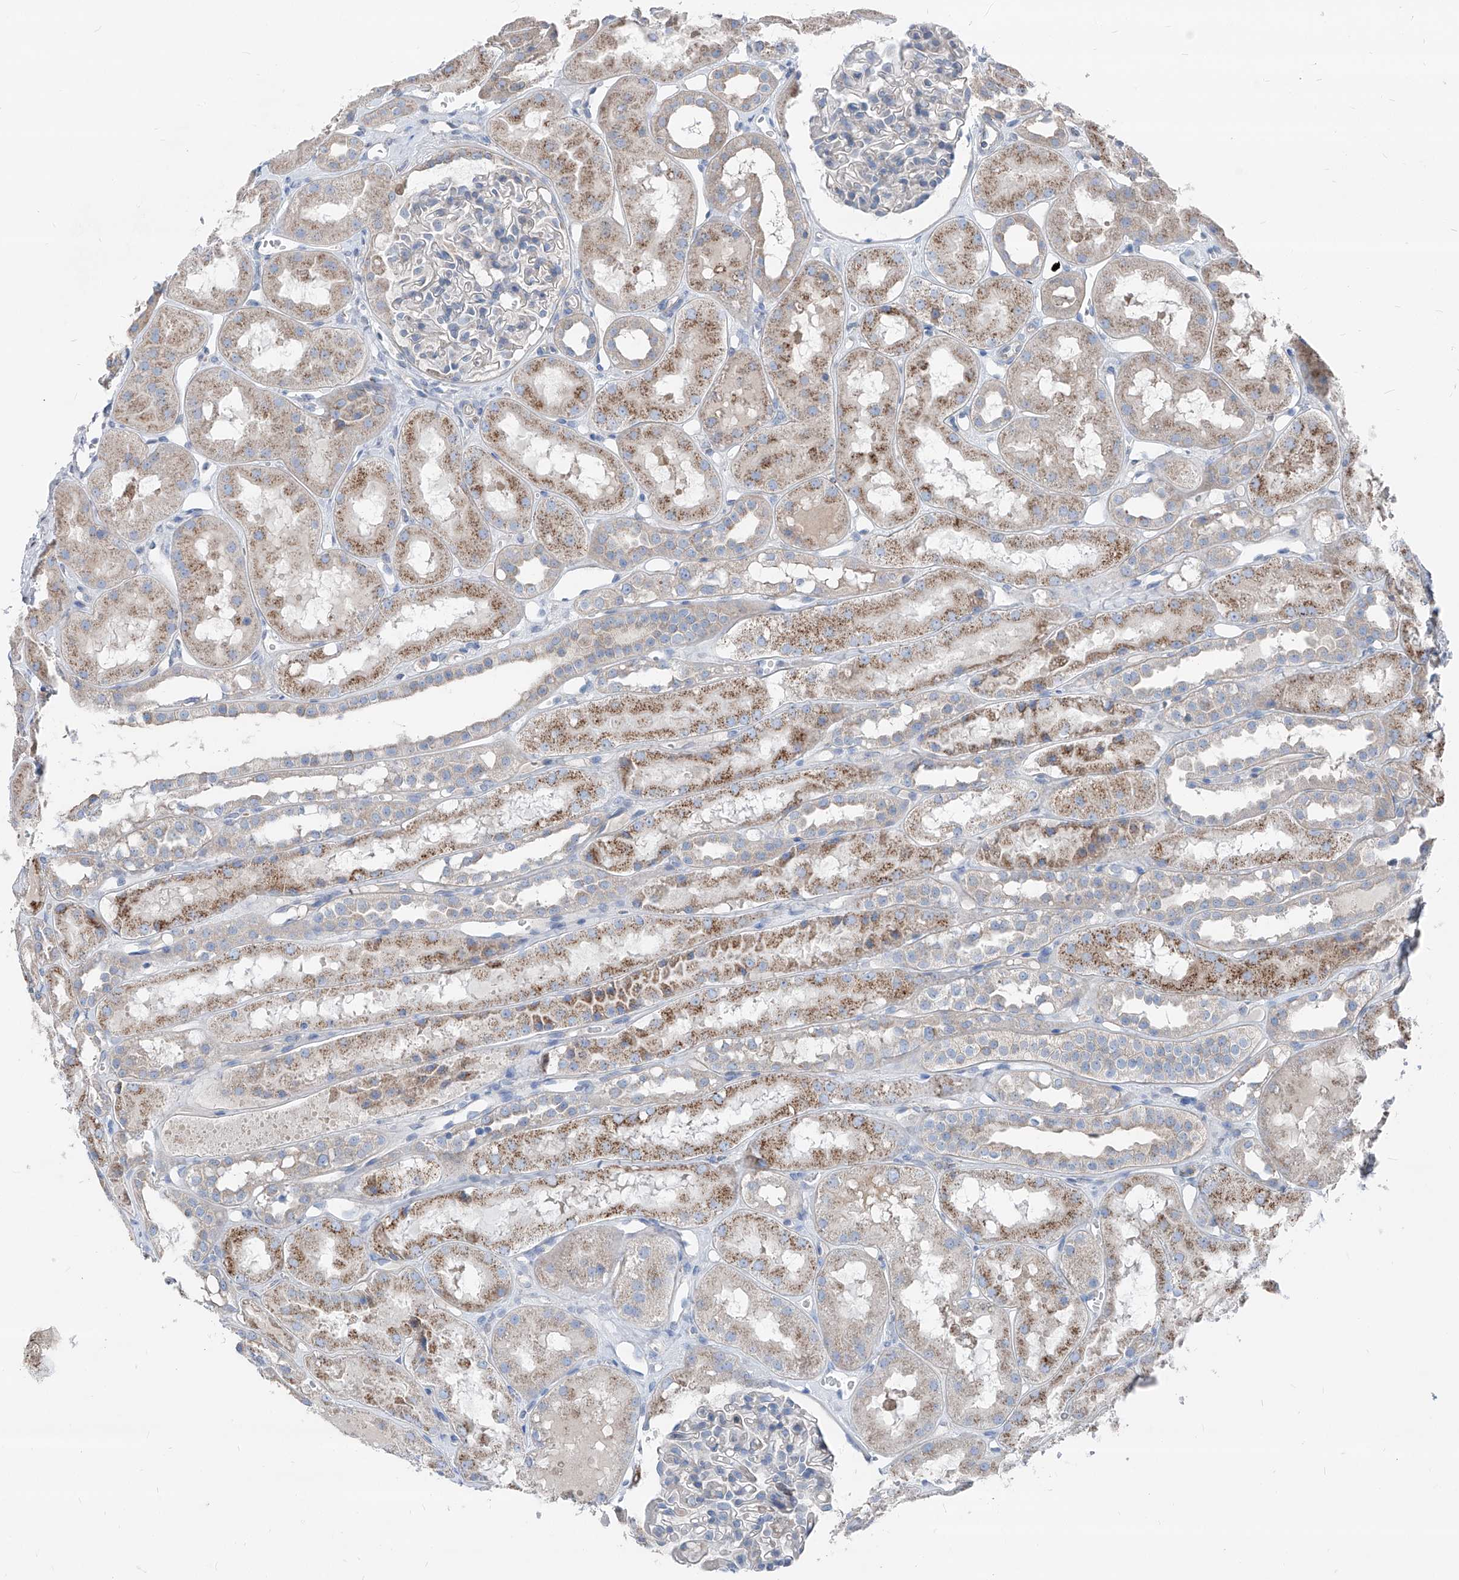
{"staining": {"intensity": "negative", "quantity": "none", "location": "none"}, "tissue": "kidney", "cell_type": "Cells in glomeruli", "image_type": "normal", "snomed": [{"axis": "morphology", "description": "Normal tissue, NOS"}, {"axis": "topography", "description": "Kidney"}], "caption": "Protein analysis of unremarkable kidney demonstrates no significant expression in cells in glomeruli. (Immunohistochemistry, brightfield microscopy, high magnification).", "gene": "AGPS", "patient": {"sex": "male", "age": 16}}